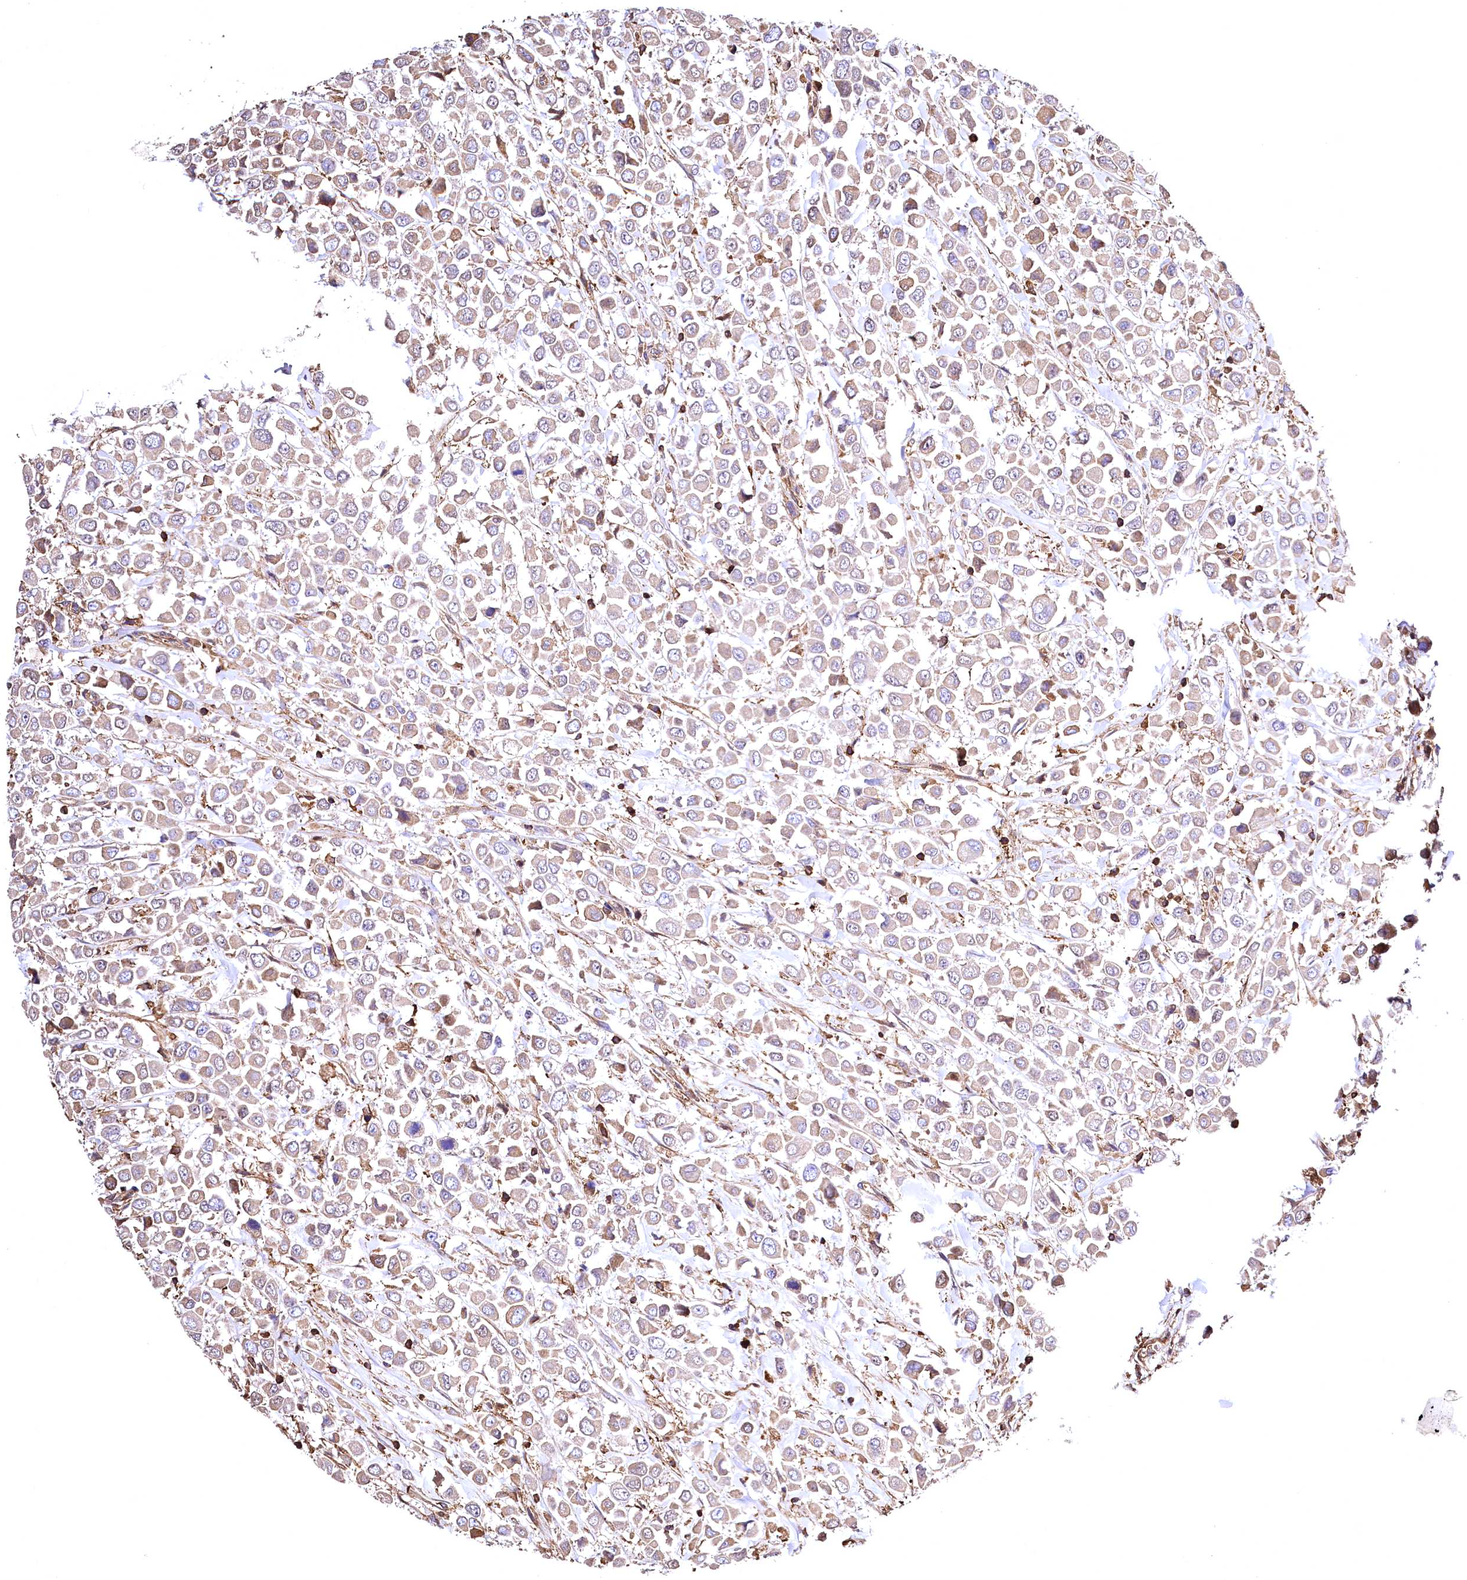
{"staining": {"intensity": "weak", "quantity": "<25%", "location": "cytoplasmic/membranous"}, "tissue": "breast cancer", "cell_type": "Tumor cells", "image_type": "cancer", "snomed": [{"axis": "morphology", "description": "Duct carcinoma"}, {"axis": "topography", "description": "Breast"}], "caption": "The immunohistochemistry (IHC) photomicrograph has no significant positivity in tumor cells of breast invasive ductal carcinoma tissue.", "gene": "RARS2", "patient": {"sex": "female", "age": 61}}